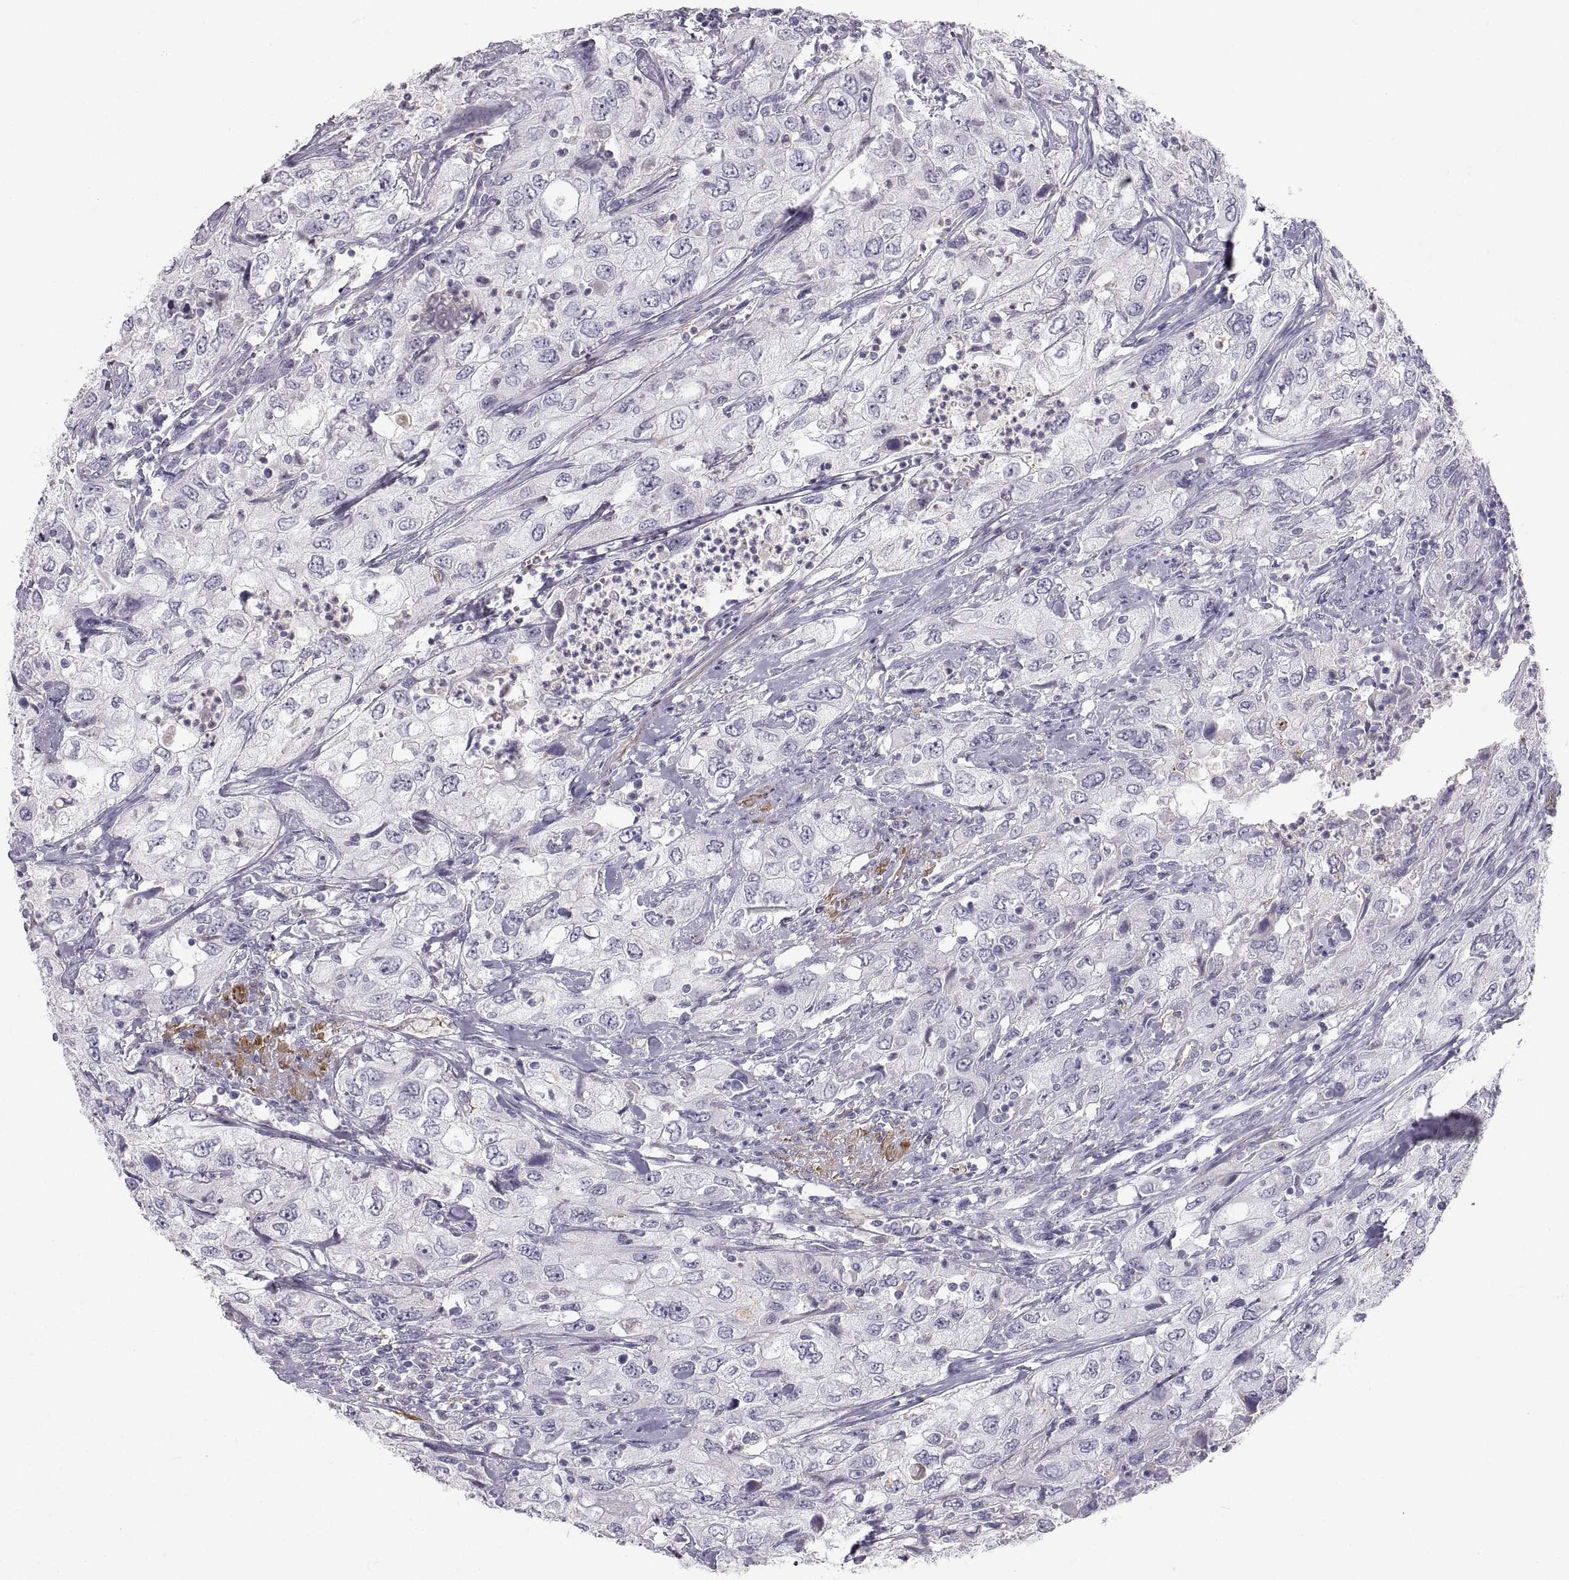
{"staining": {"intensity": "negative", "quantity": "none", "location": "none"}, "tissue": "urothelial cancer", "cell_type": "Tumor cells", "image_type": "cancer", "snomed": [{"axis": "morphology", "description": "Urothelial carcinoma, High grade"}, {"axis": "topography", "description": "Urinary bladder"}], "caption": "Immunohistochemistry photomicrograph of human high-grade urothelial carcinoma stained for a protein (brown), which exhibits no expression in tumor cells.", "gene": "PGM5", "patient": {"sex": "male", "age": 76}}